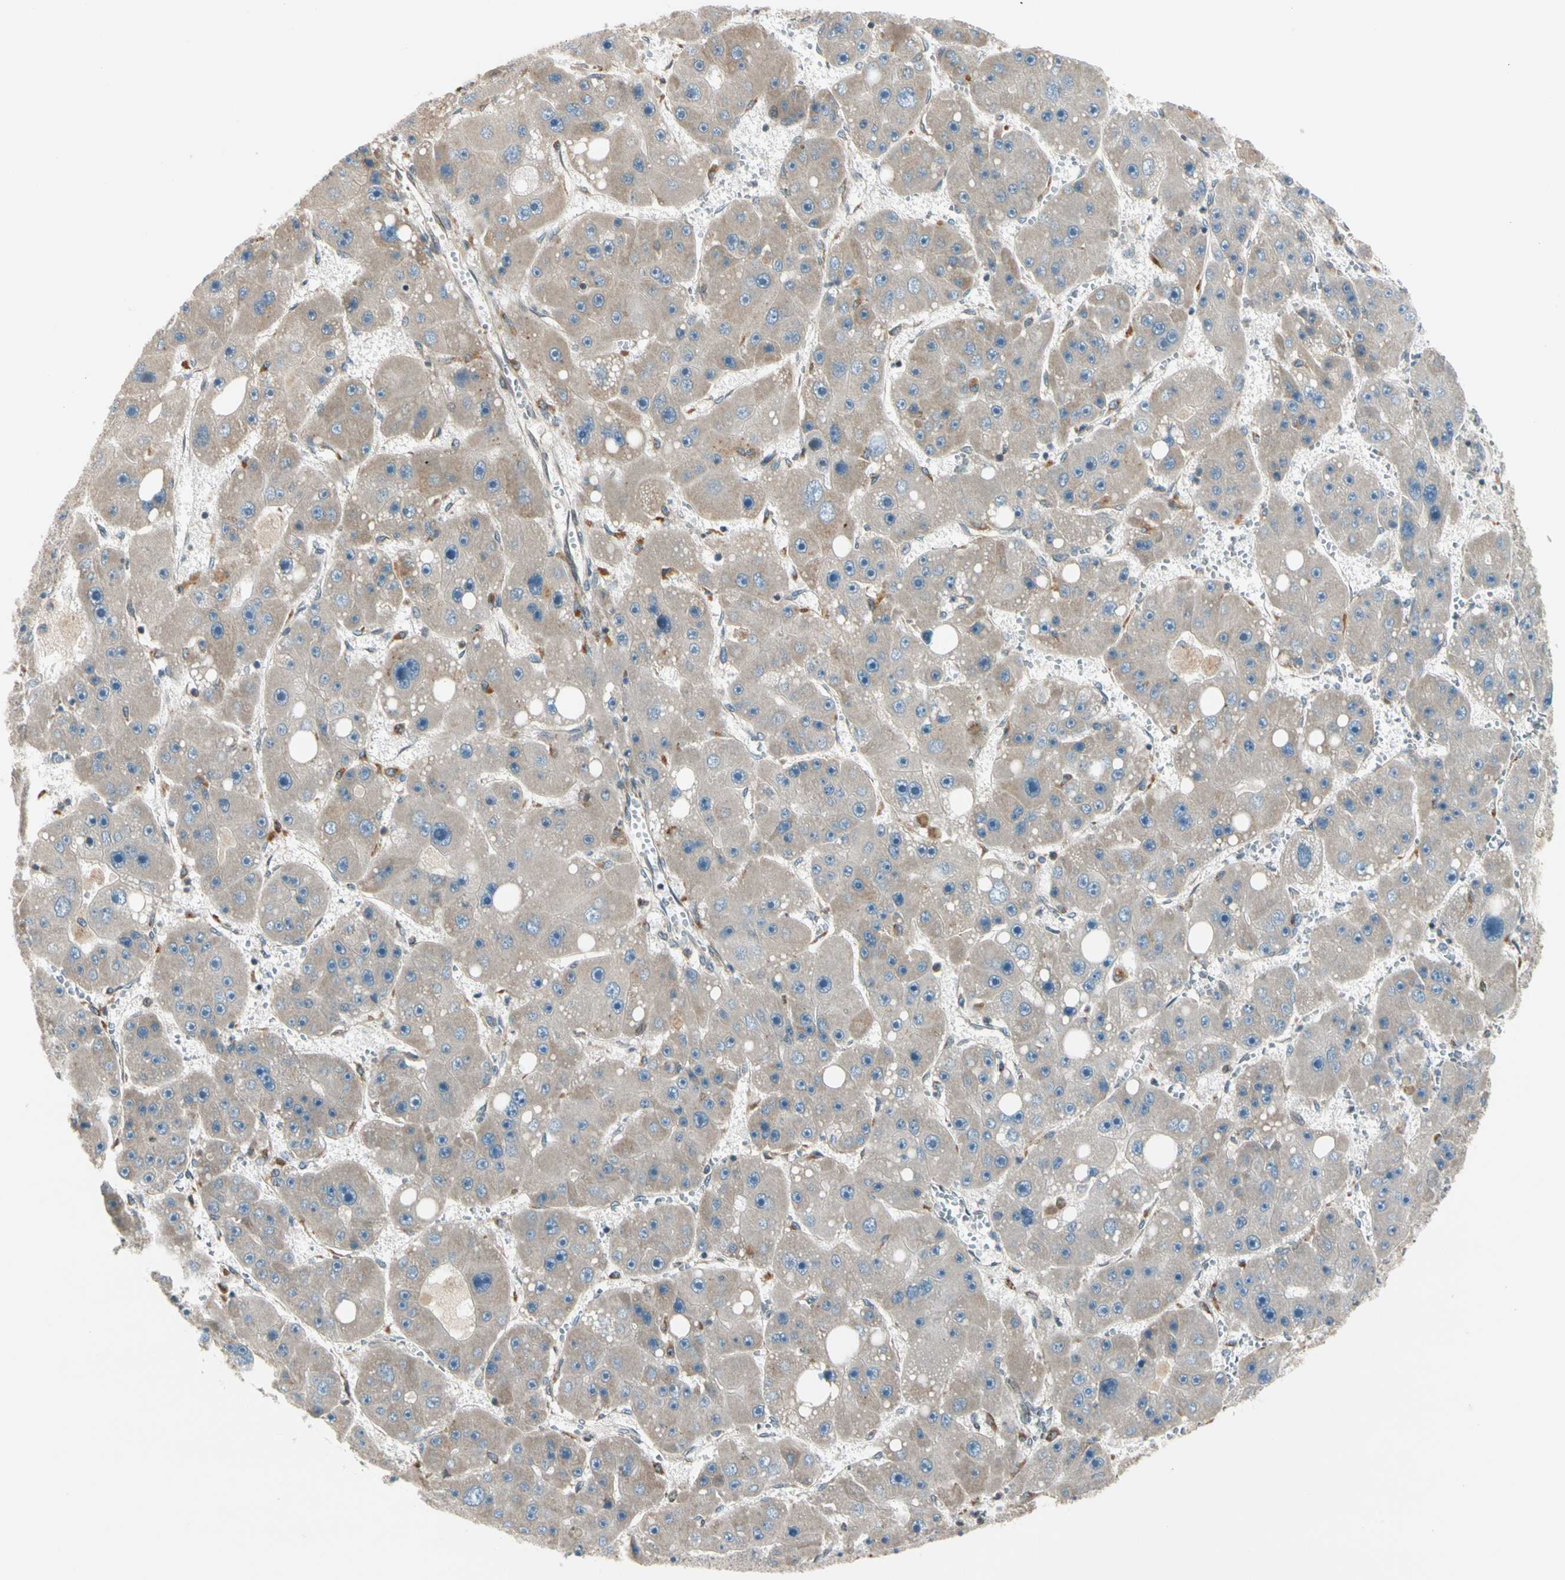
{"staining": {"intensity": "negative", "quantity": "none", "location": "none"}, "tissue": "liver cancer", "cell_type": "Tumor cells", "image_type": "cancer", "snomed": [{"axis": "morphology", "description": "Carcinoma, Hepatocellular, NOS"}, {"axis": "topography", "description": "Liver"}], "caption": "IHC photomicrograph of human liver cancer stained for a protein (brown), which demonstrates no staining in tumor cells.", "gene": "TRIO", "patient": {"sex": "female", "age": 61}}